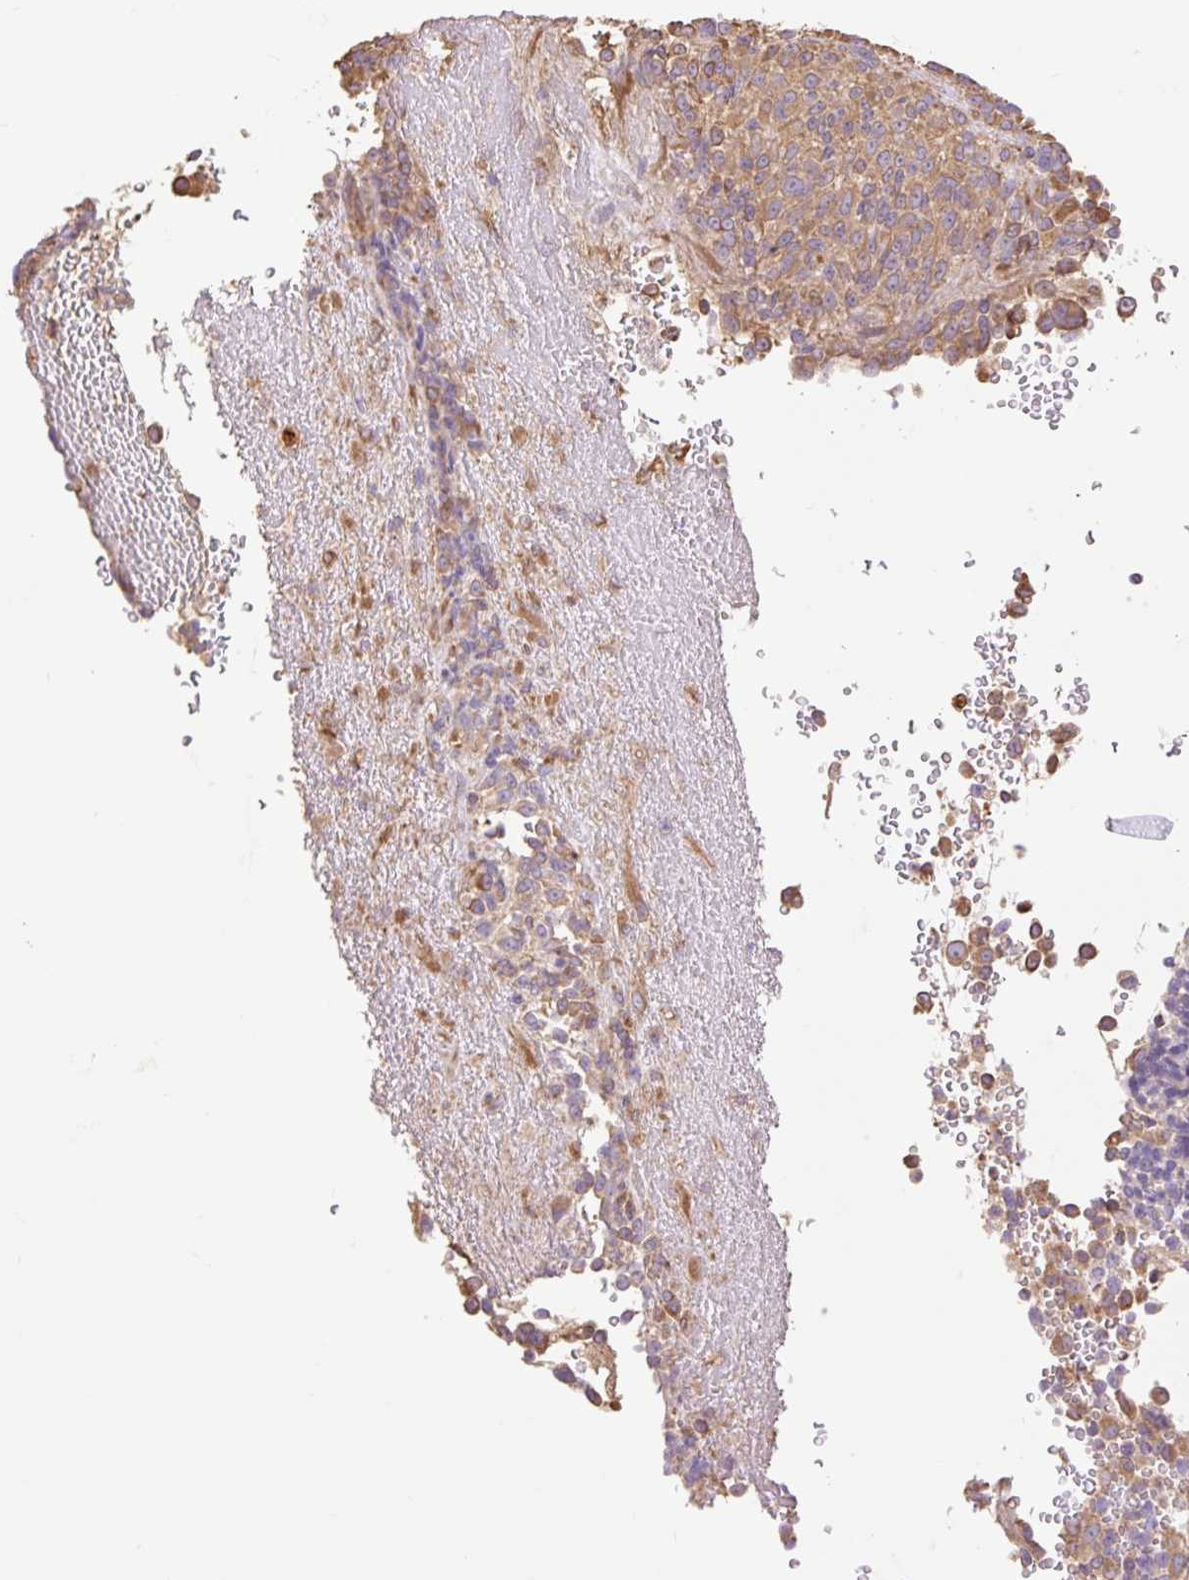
{"staining": {"intensity": "moderate", "quantity": ">75%", "location": "cytoplasmic/membranous"}, "tissue": "melanoma", "cell_type": "Tumor cells", "image_type": "cancer", "snomed": [{"axis": "morphology", "description": "Malignant melanoma, Metastatic site"}, {"axis": "topography", "description": "Brain"}], "caption": "Malignant melanoma (metastatic site) stained for a protein demonstrates moderate cytoplasmic/membranous positivity in tumor cells.", "gene": "DESI1", "patient": {"sex": "female", "age": 56}}